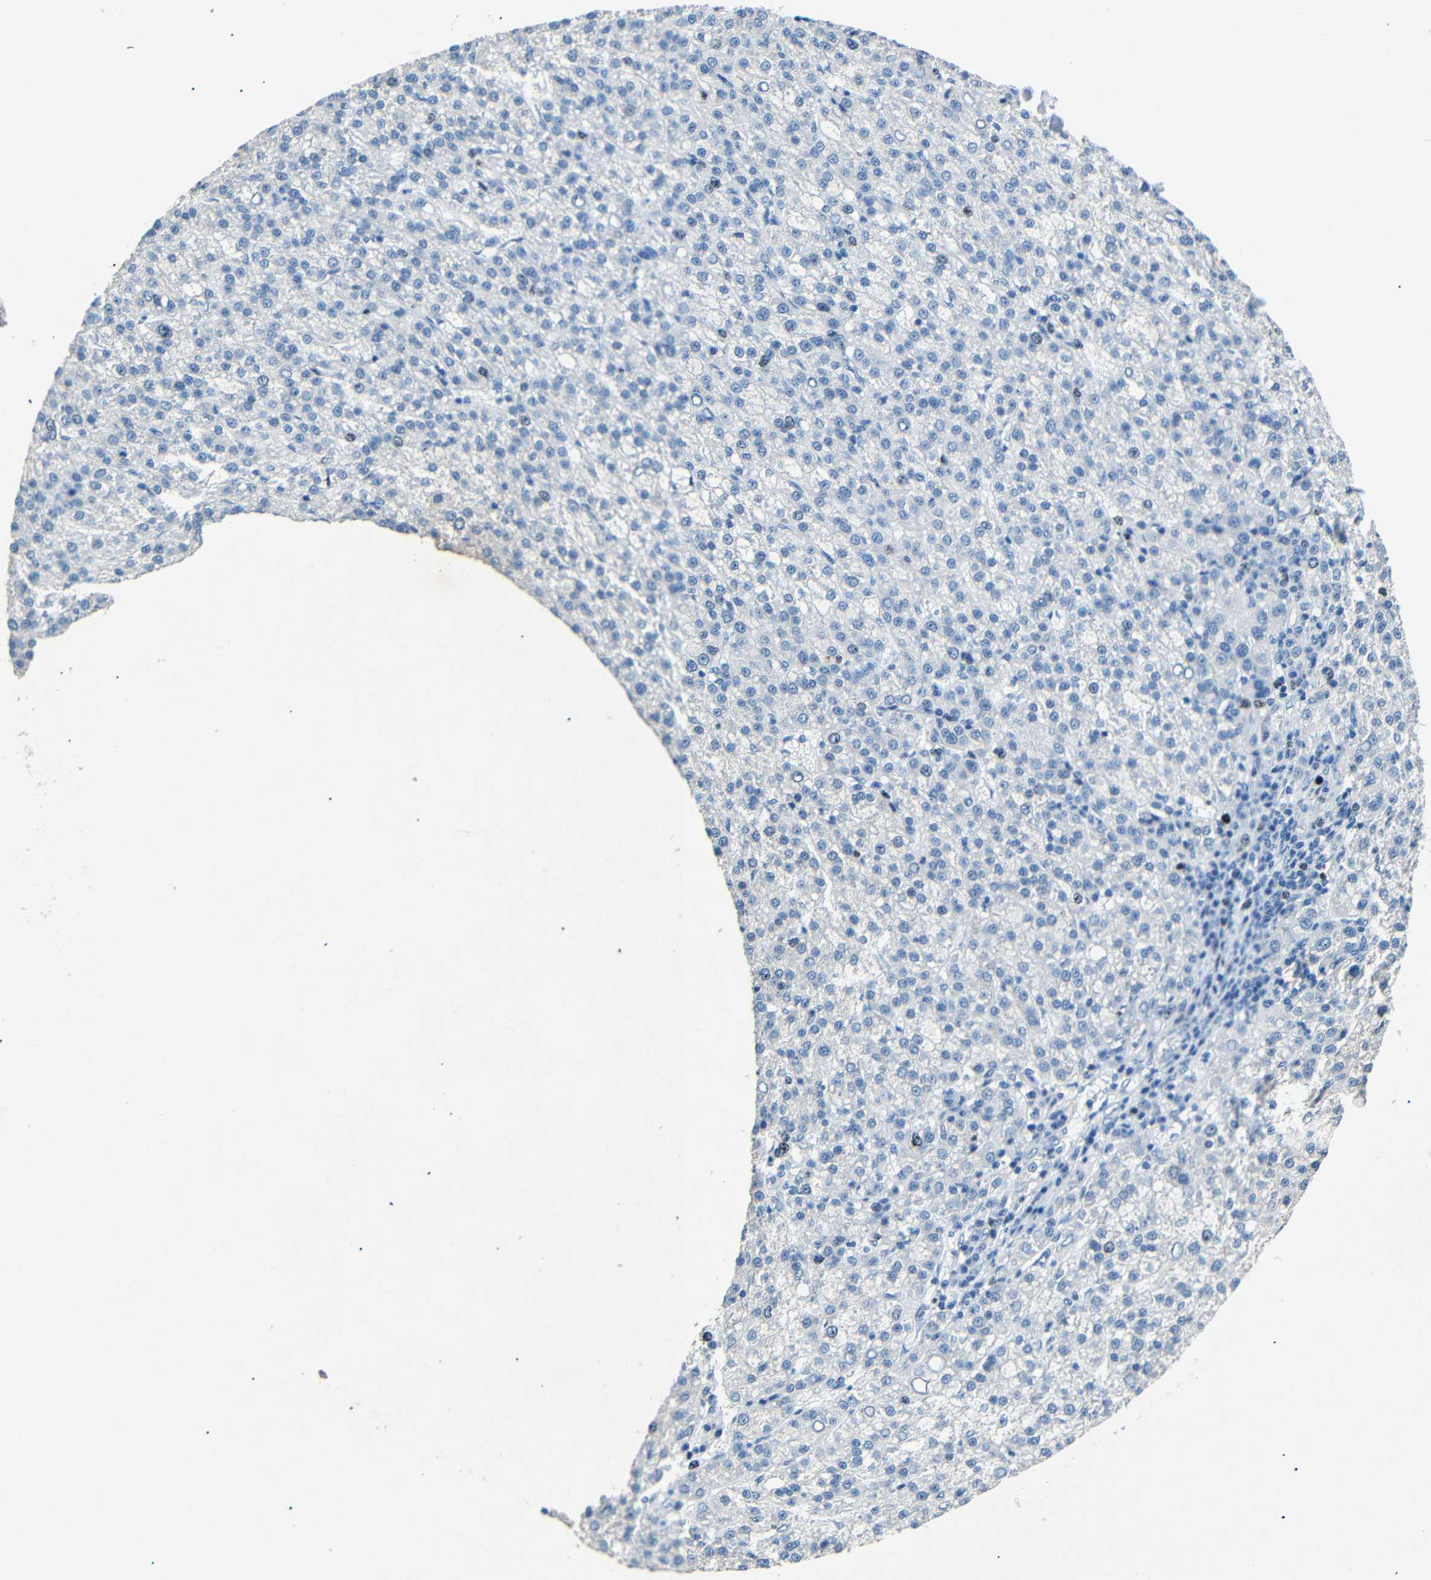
{"staining": {"intensity": "weak", "quantity": "<25%", "location": "nuclear"}, "tissue": "liver cancer", "cell_type": "Tumor cells", "image_type": "cancer", "snomed": [{"axis": "morphology", "description": "Carcinoma, Hepatocellular, NOS"}, {"axis": "topography", "description": "Liver"}], "caption": "High power microscopy image of an immunohistochemistry image of hepatocellular carcinoma (liver), revealing no significant positivity in tumor cells.", "gene": "INCENP", "patient": {"sex": "female", "age": 58}}